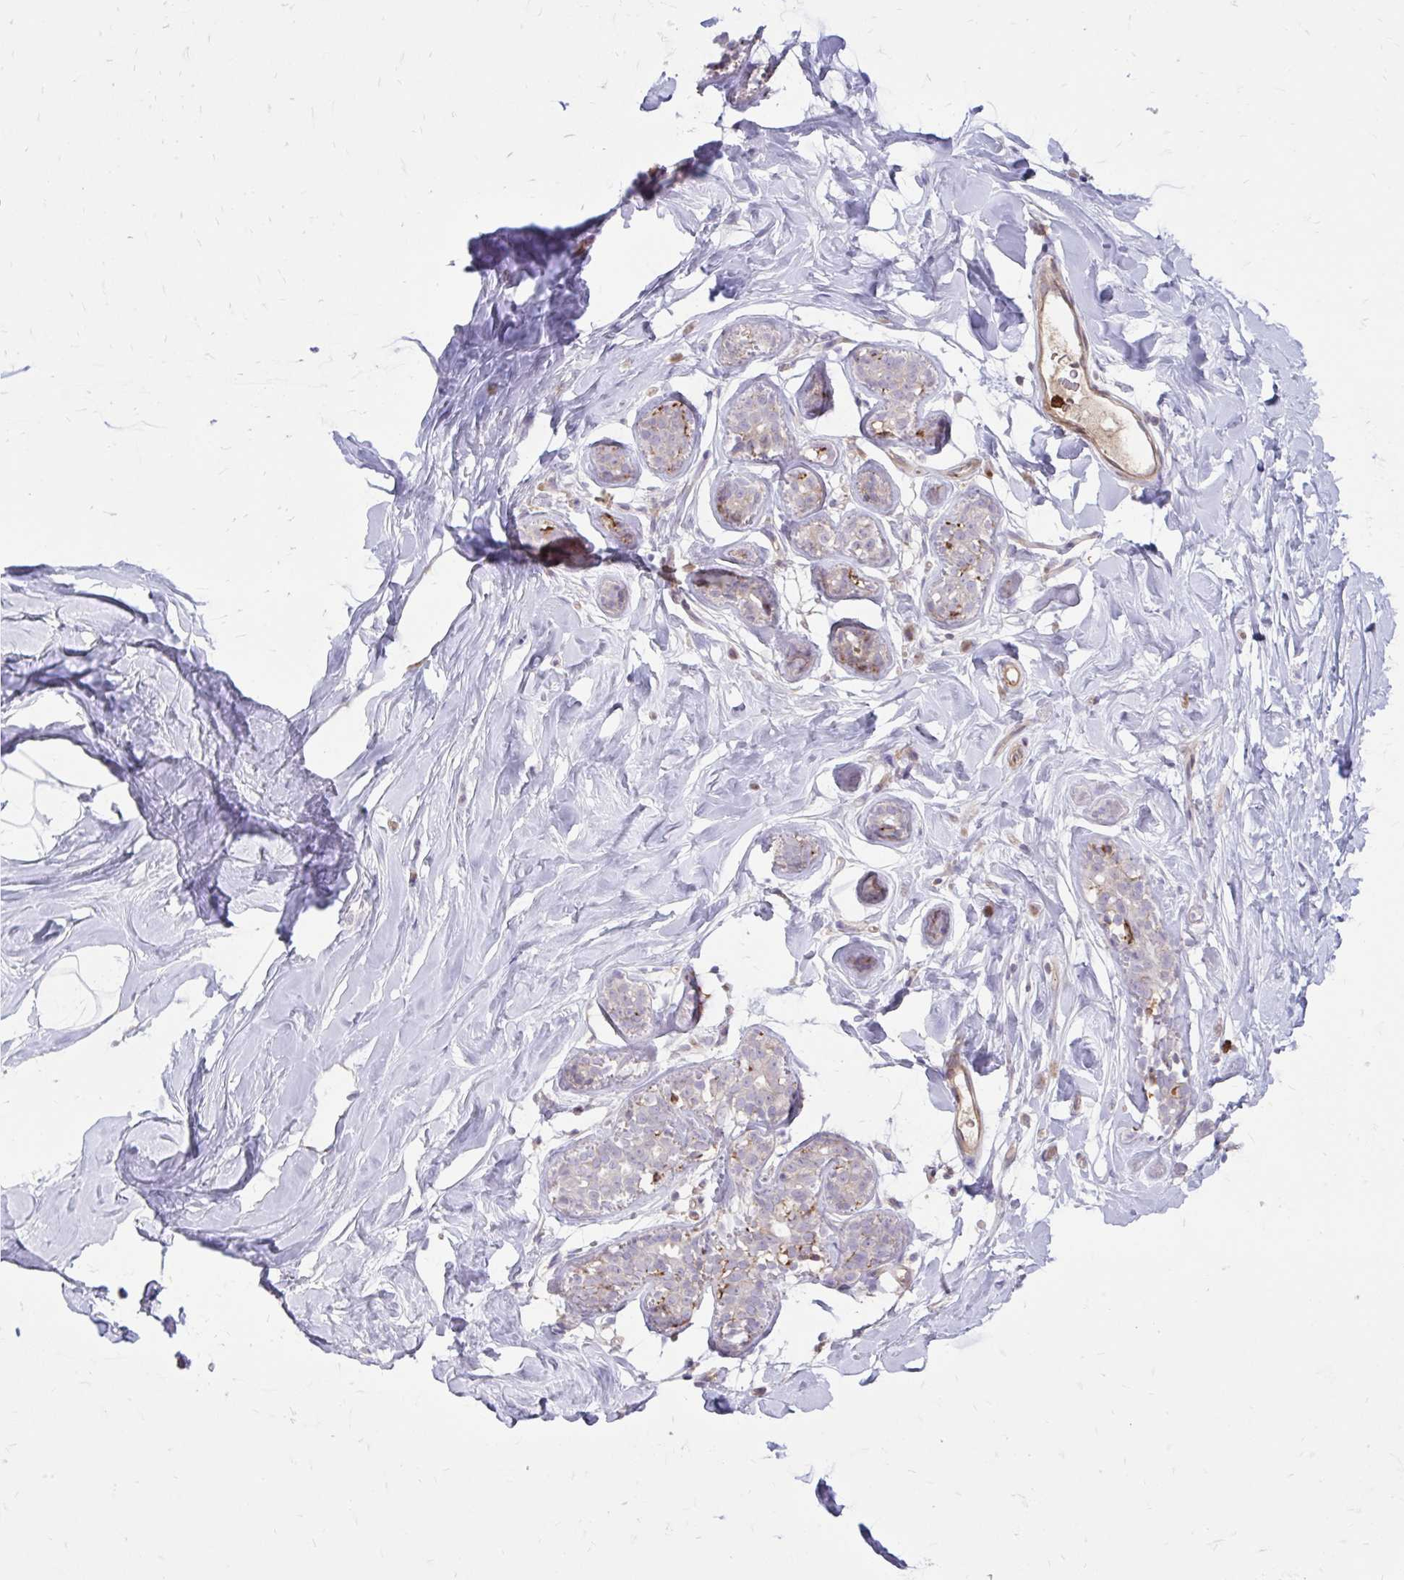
{"staining": {"intensity": "negative", "quantity": "none", "location": "none"}, "tissue": "breast", "cell_type": "Adipocytes", "image_type": "normal", "snomed": [{"axis": "morphology", "description": "Normal tissue, NOS"}, {"axis": "topography", "description": "Breast"}], "caption": "Immunohistochemical staining of unremarkable breast demonstrates no significant expression in adipocytes.", "gene": "ASAP1", "patient": {"sex": "female", "age": 32}}